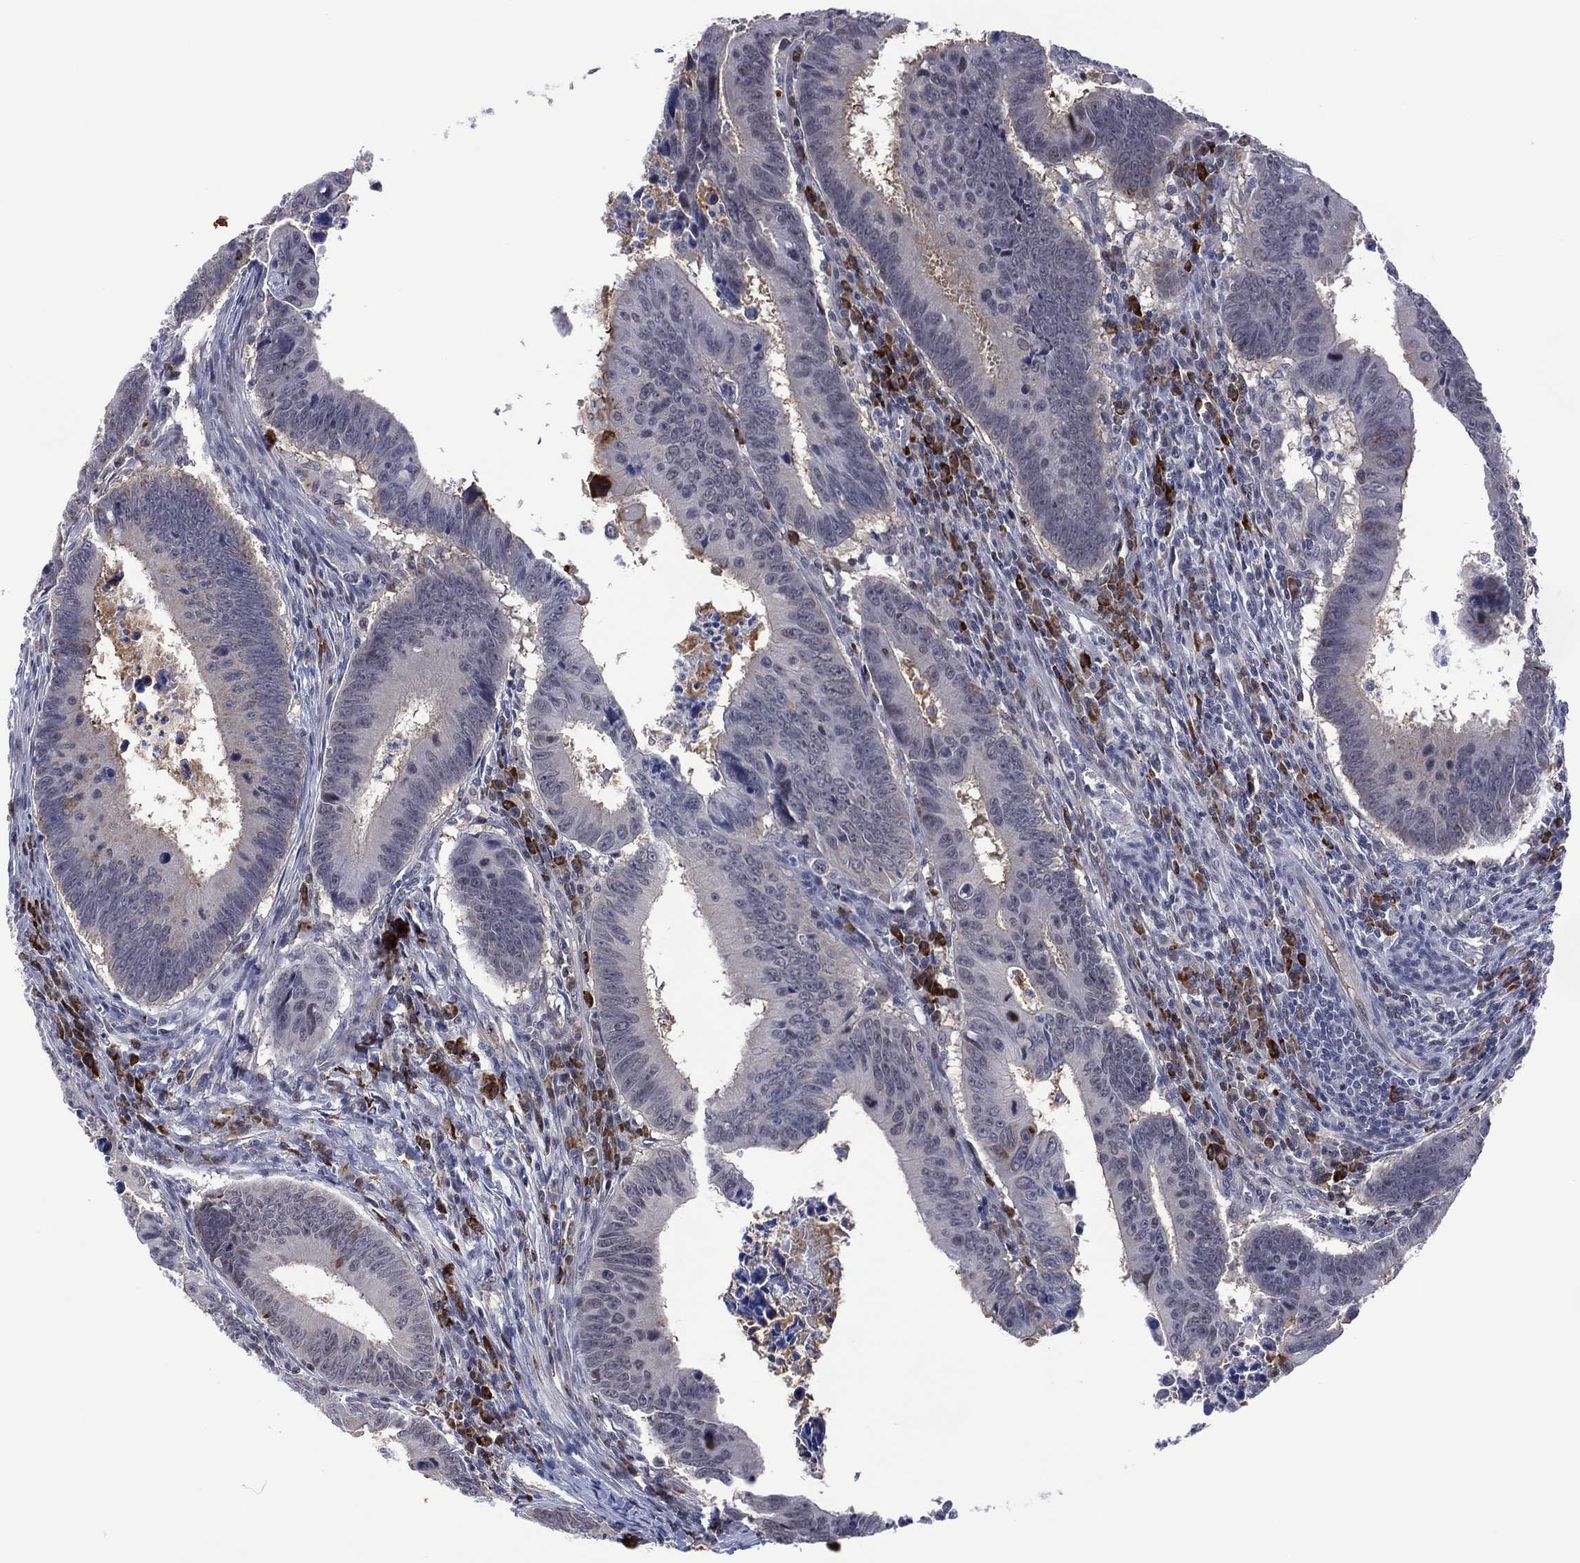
{"staining": {"intensity": "negative", "quantity": "none", "location": "none"}, "tissue": "colorectal cancer", "cell_type": "Tumor cells", "image_type": "cancer", "snomed": [{"axis": "morphology", "description": "Adenocarcinoma, NOS"}, {"axis": "topography", "description": "Colon"}], "caption": "This is an immunohistochemistry (IHC) micrograph of human colorectal cancer. There is no staining in tumor cells.", "gene": "DPP4", "patient": {"sex": "female", "age": 87}}